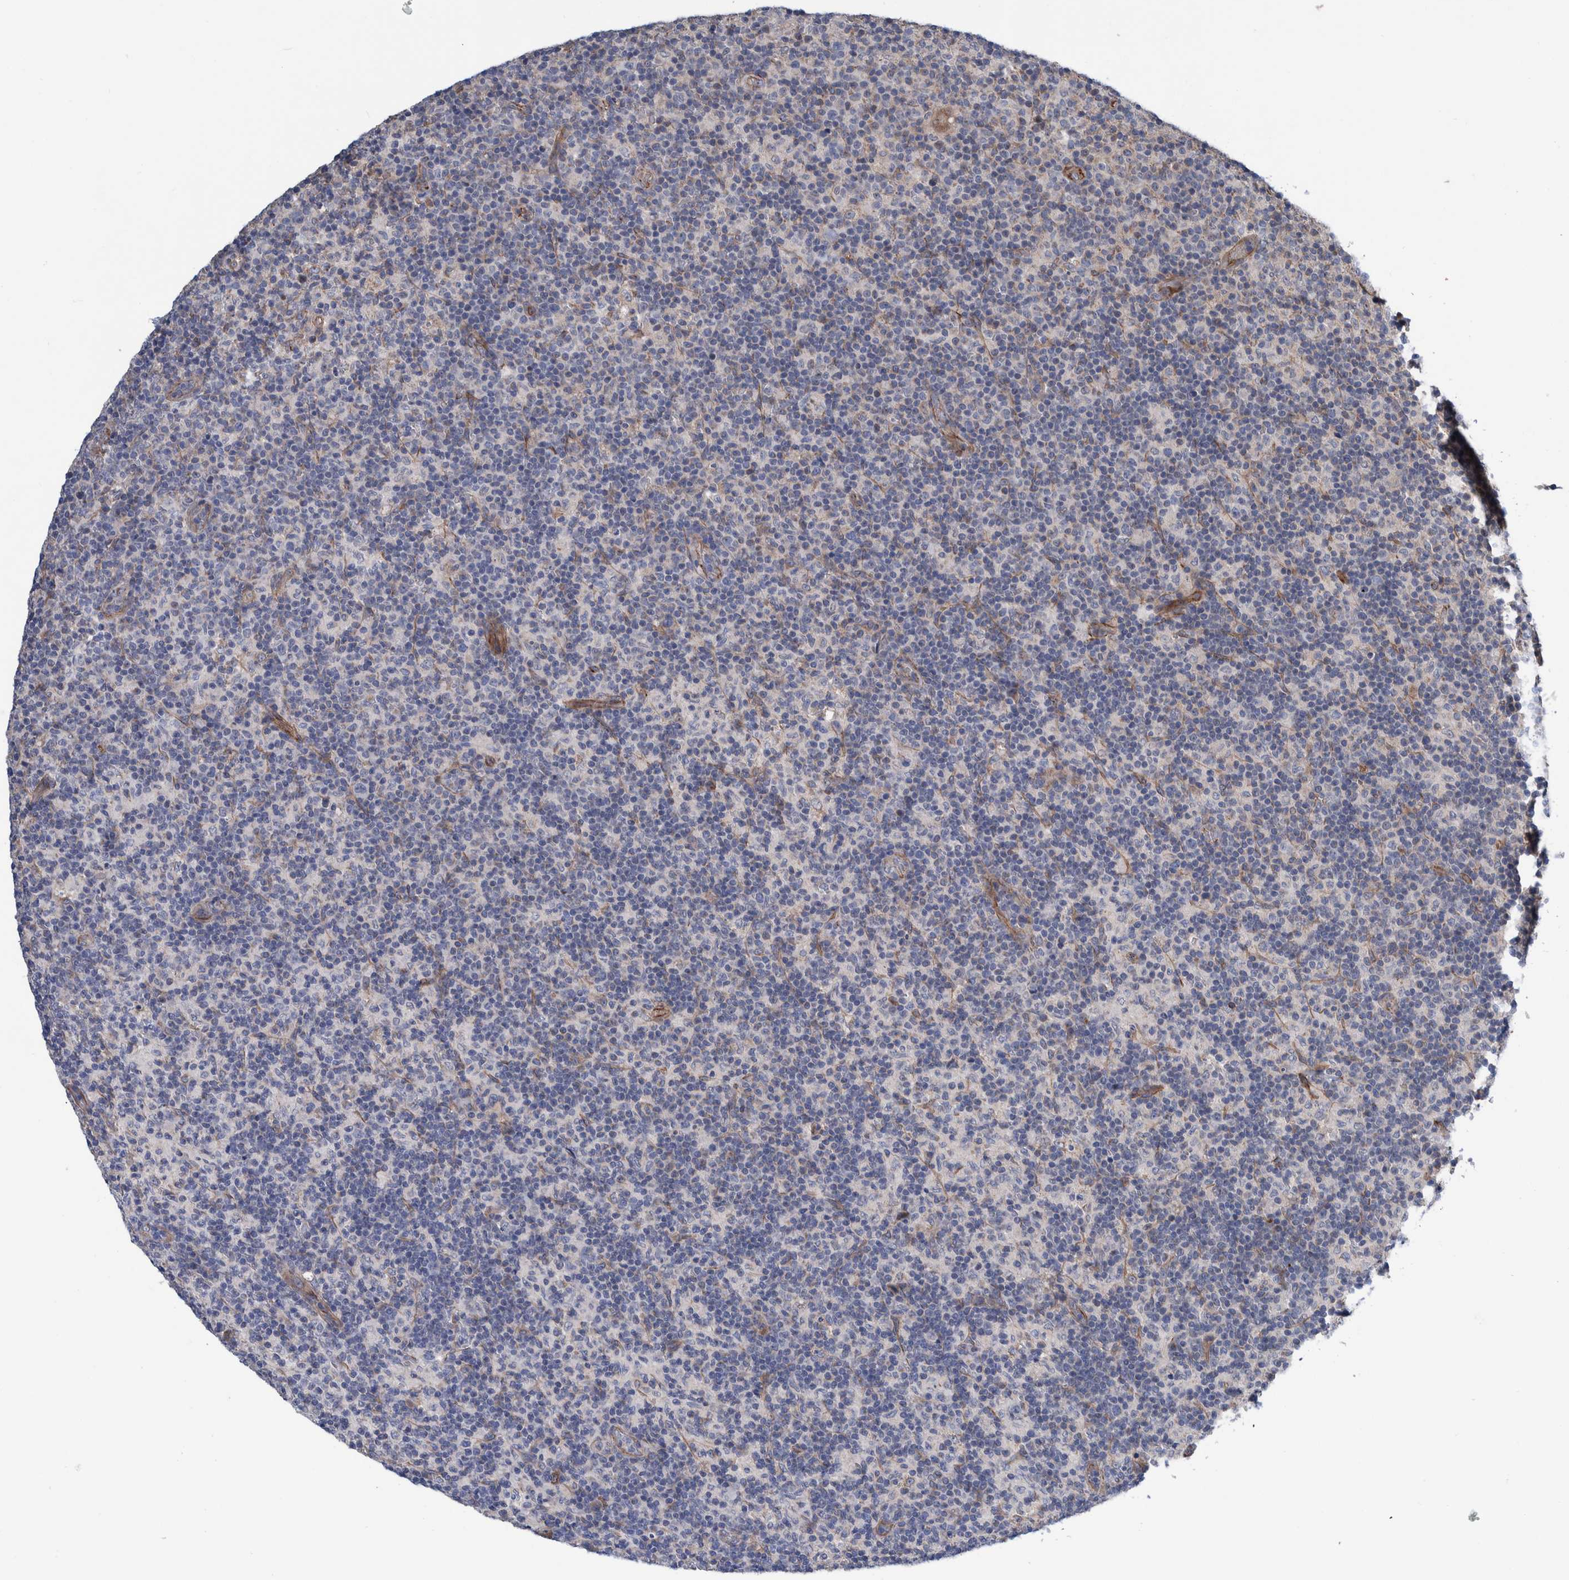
{"staining": {"intensity": "negative", "quantity": "none", "location": "none"}, "tissue": "lymph node", "cell_type": "Germinal center cells", "image_type": "normal", "snomed": [{"axis": "morphology", "description": "Normal tissue, NOS"}, {"axis": "morphology", "description": "Inflammation, NOS"}, {"axis": "topography", "description": "Lymph node"}], "caption": "Germinal center cells show no significant positivity in normal lymph node.", "gene": "ENSG00000262660", "patient": {"sex": "male", "age": 55}}